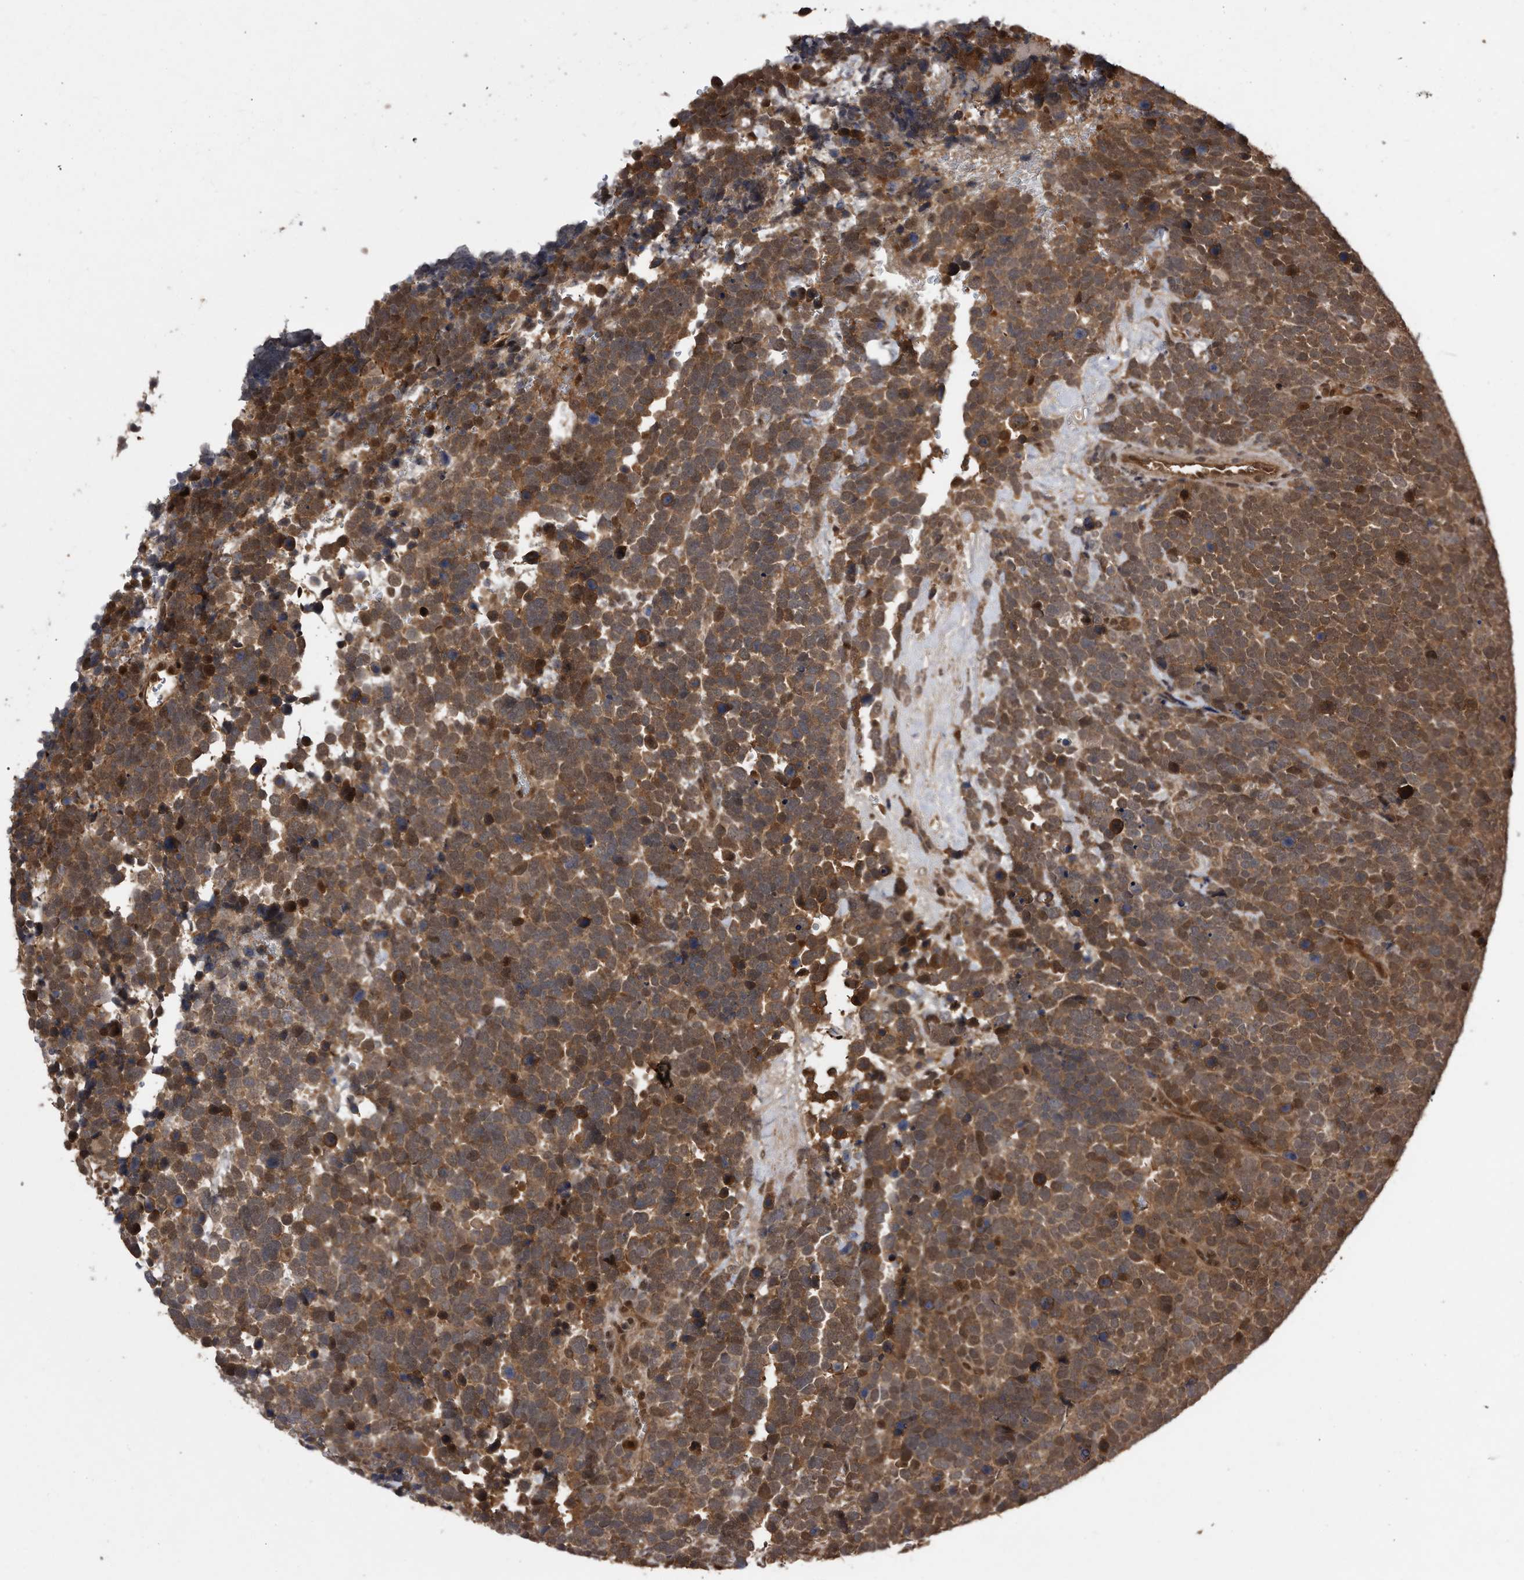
{"staining": {"intensity": "moderate", "quantity": ">75%", "location": "cytoplasmic/membranous,nuclear"}, "tissue": "urothelial cancer", "cell_type": "Tumor cells", "image_type": "cancer", "snomed": [{"axis": "morphology", "description": "Urothelial carcinoma, High grade"}, {"axis": "topography", "description": "Urinary bladder"}], "caption": "Immunohistochemical staining of human urothelial cancer displays medium levels of moderate cytoplasmic/membranous and nuclear positivity in about >75% of tumor cells.", "gene": "RAD23B", "patient": {"sex": "female", "age": 82}}